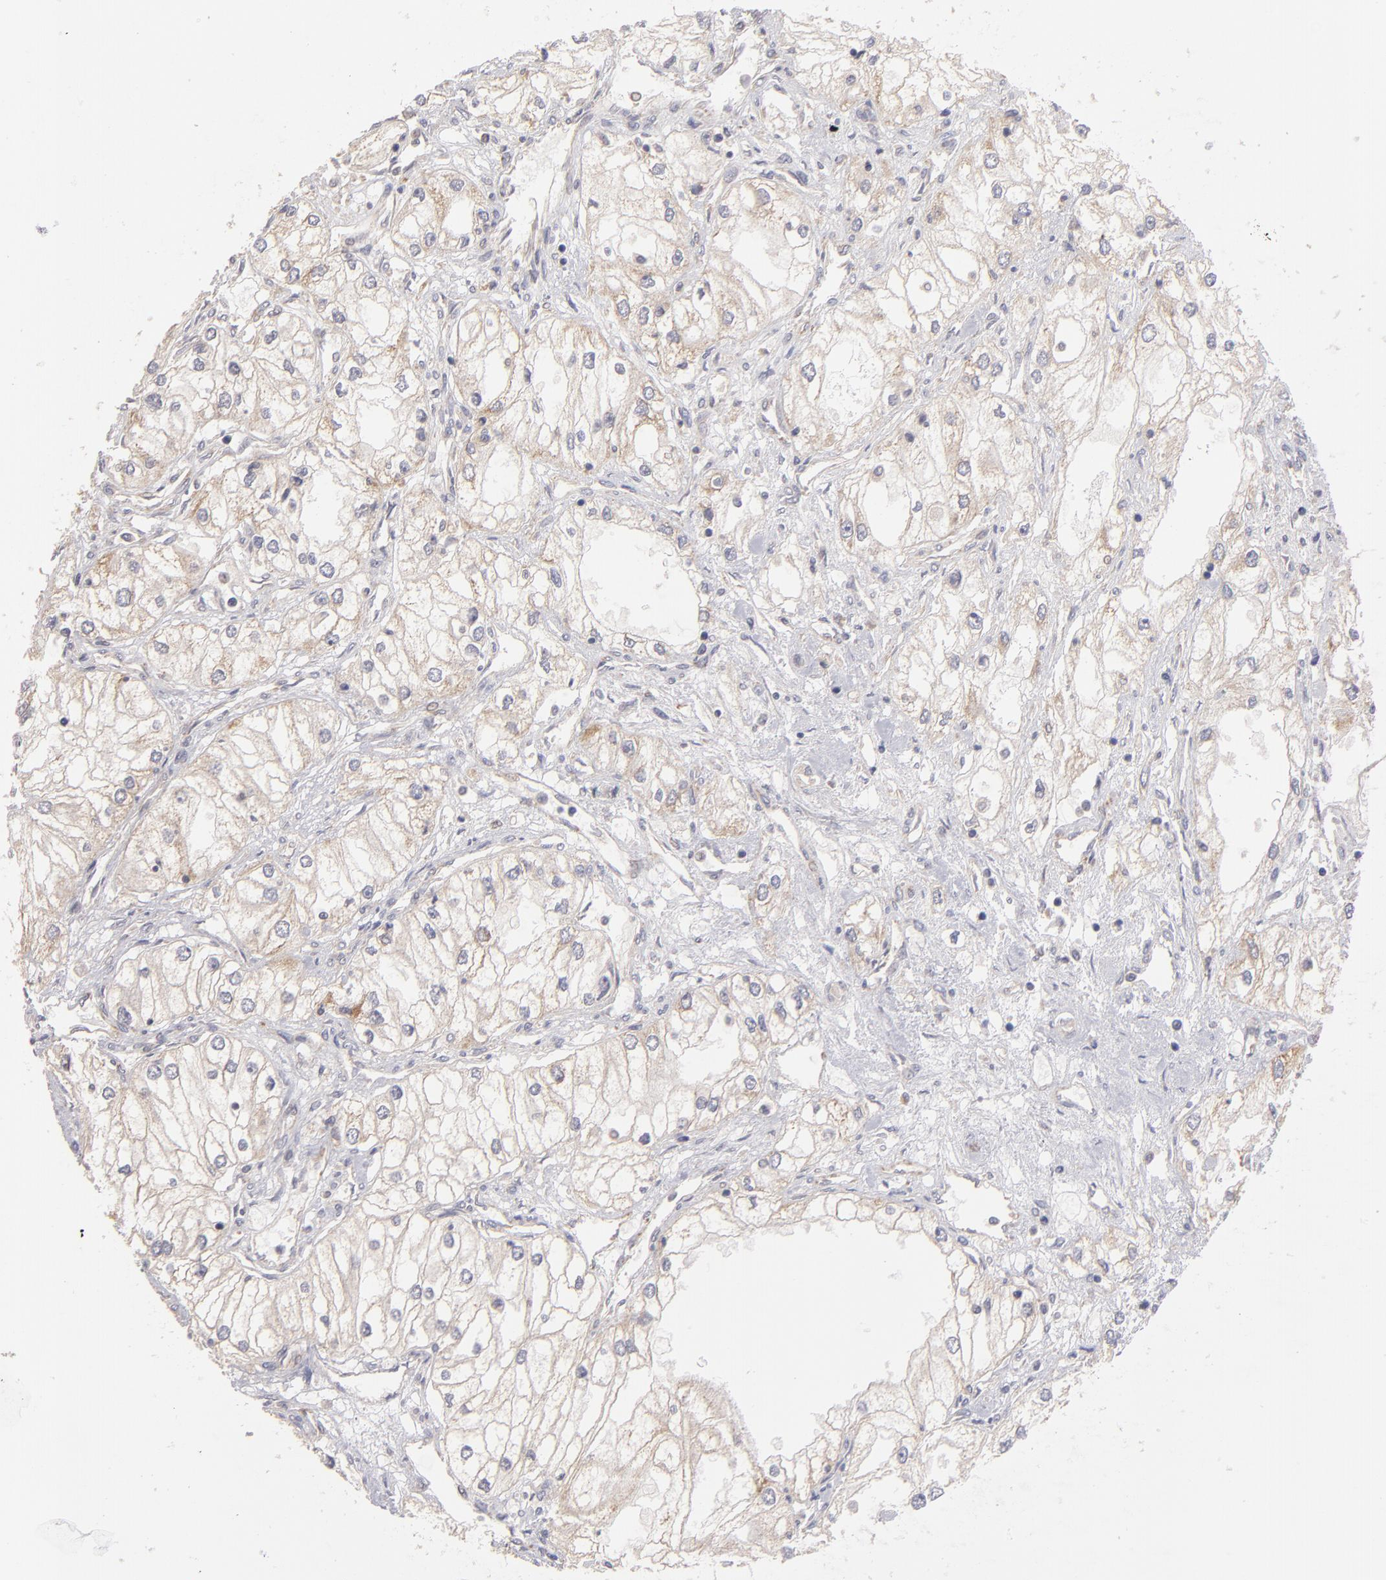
{"staining": {"intensity": "weak", "quantity": ">75%", "location": "cytoplasmic/membranous"}, "tissue": "renal cancer", "cell_type": "Tumor cells", "image_type": "cancer", "snomed": [{"axis": "morphology", "description": "Adenocarcinoma, NOS"}, {"axis": "topography", "description": "Kidney"}], "caption": "Renal cancer tissue displays weak cytoplasmic/membranous staining in approximately >75% of tumor cells, visualized by immunohistochemistry. Using DAB (brown) and hematoxylin (blue) stains, captured at high magnification using brightfield microscopy.", "gene": "HCCS", "patient": {"sex": "male", "age": 57}}